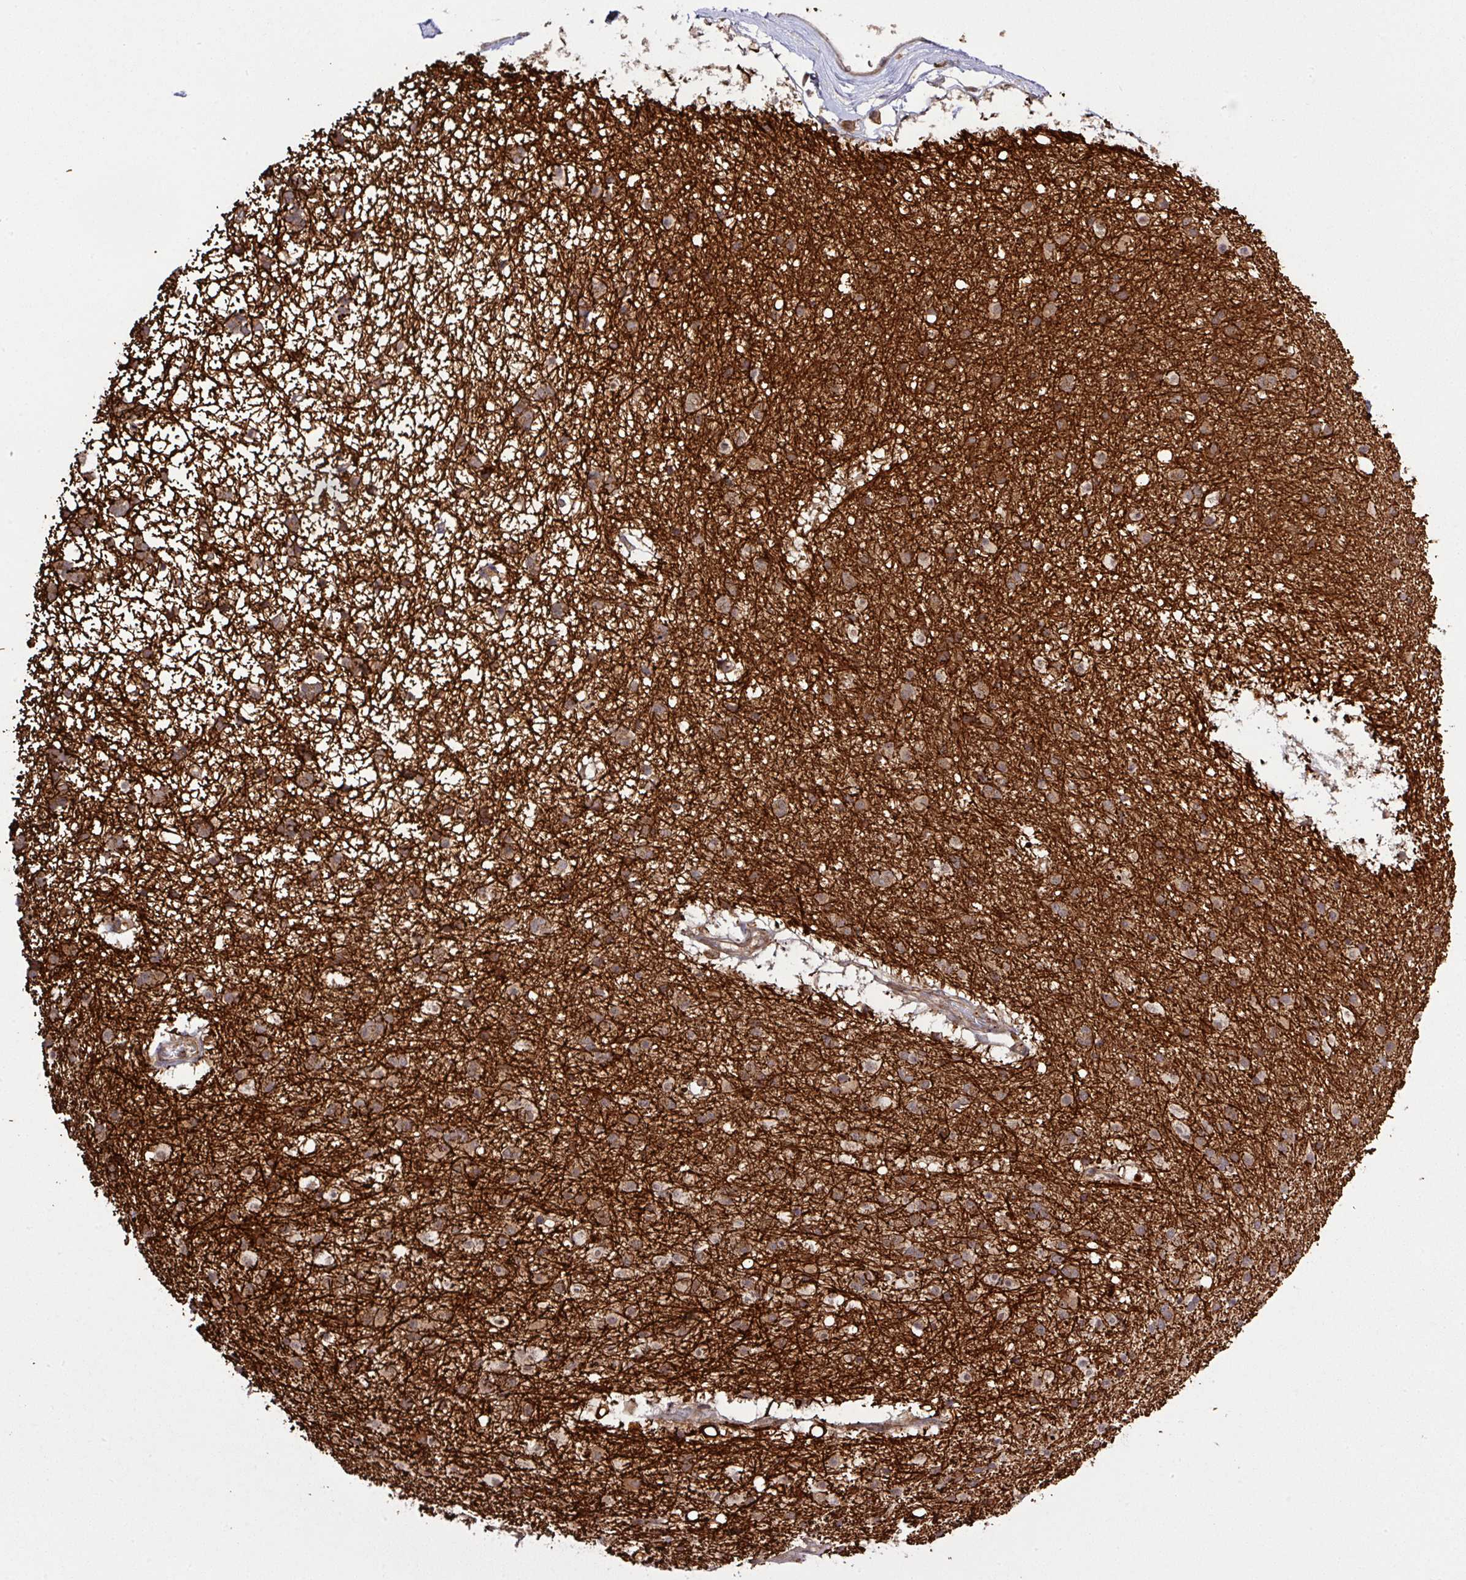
{"staining": {"intensity": "weak", "quantity": "<25%", "location": "cytoplasmic/membranous"}, "tissue": "caudate", "cell_type": "Glial cells", "image_type": "normal", "snomed": [{"axis": "morphology", "description": "Normal tissue, NOS"}, {"axis": "topography", "description": "Lateral ventricle wall"}], "caption": "Glial cells show no significant protein staining in normal caudate. (DAB immunohistochemistry visualized using brightfield microscopy, high magnification).", "gene": "ARPIN", "patient": {"sex": "male", "age": 58}}